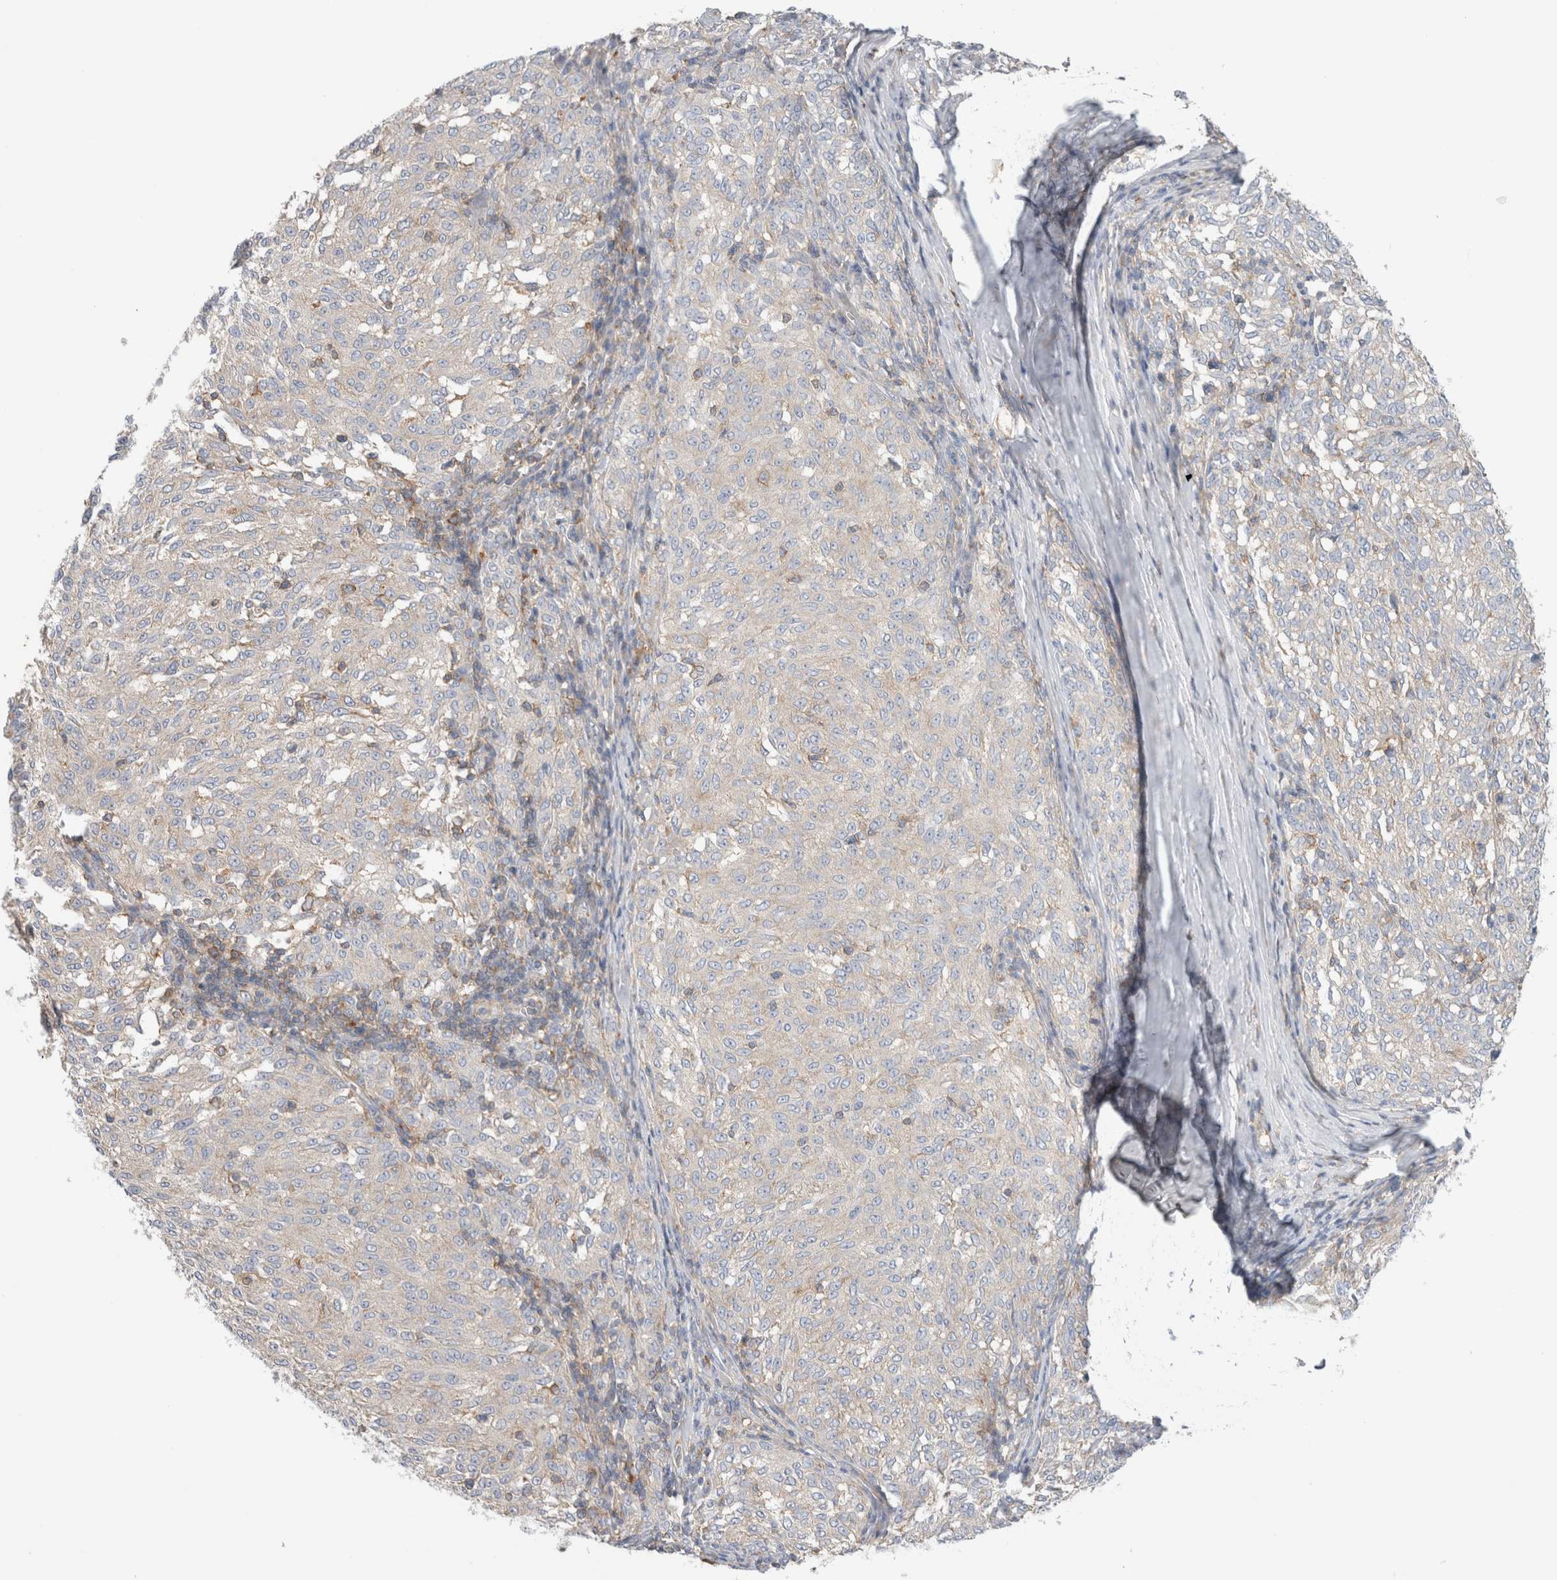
{"staining": {"intensity": "negative", "quantity": "none", "location": "none"}, "tissue": "melanoma", "cell_type": "Tumor cells", "image_type": "cancer", "snomed": [{"axis": "morphology", "description": "Malignant melanoma, NOS"}, {"axis": "topography", "description": "Skin"}], "caption": "There is no significant positivity in tumor cells of melanoma.", "gene": "ZNF23", "patient": {"sex": "female", "age": 72}}